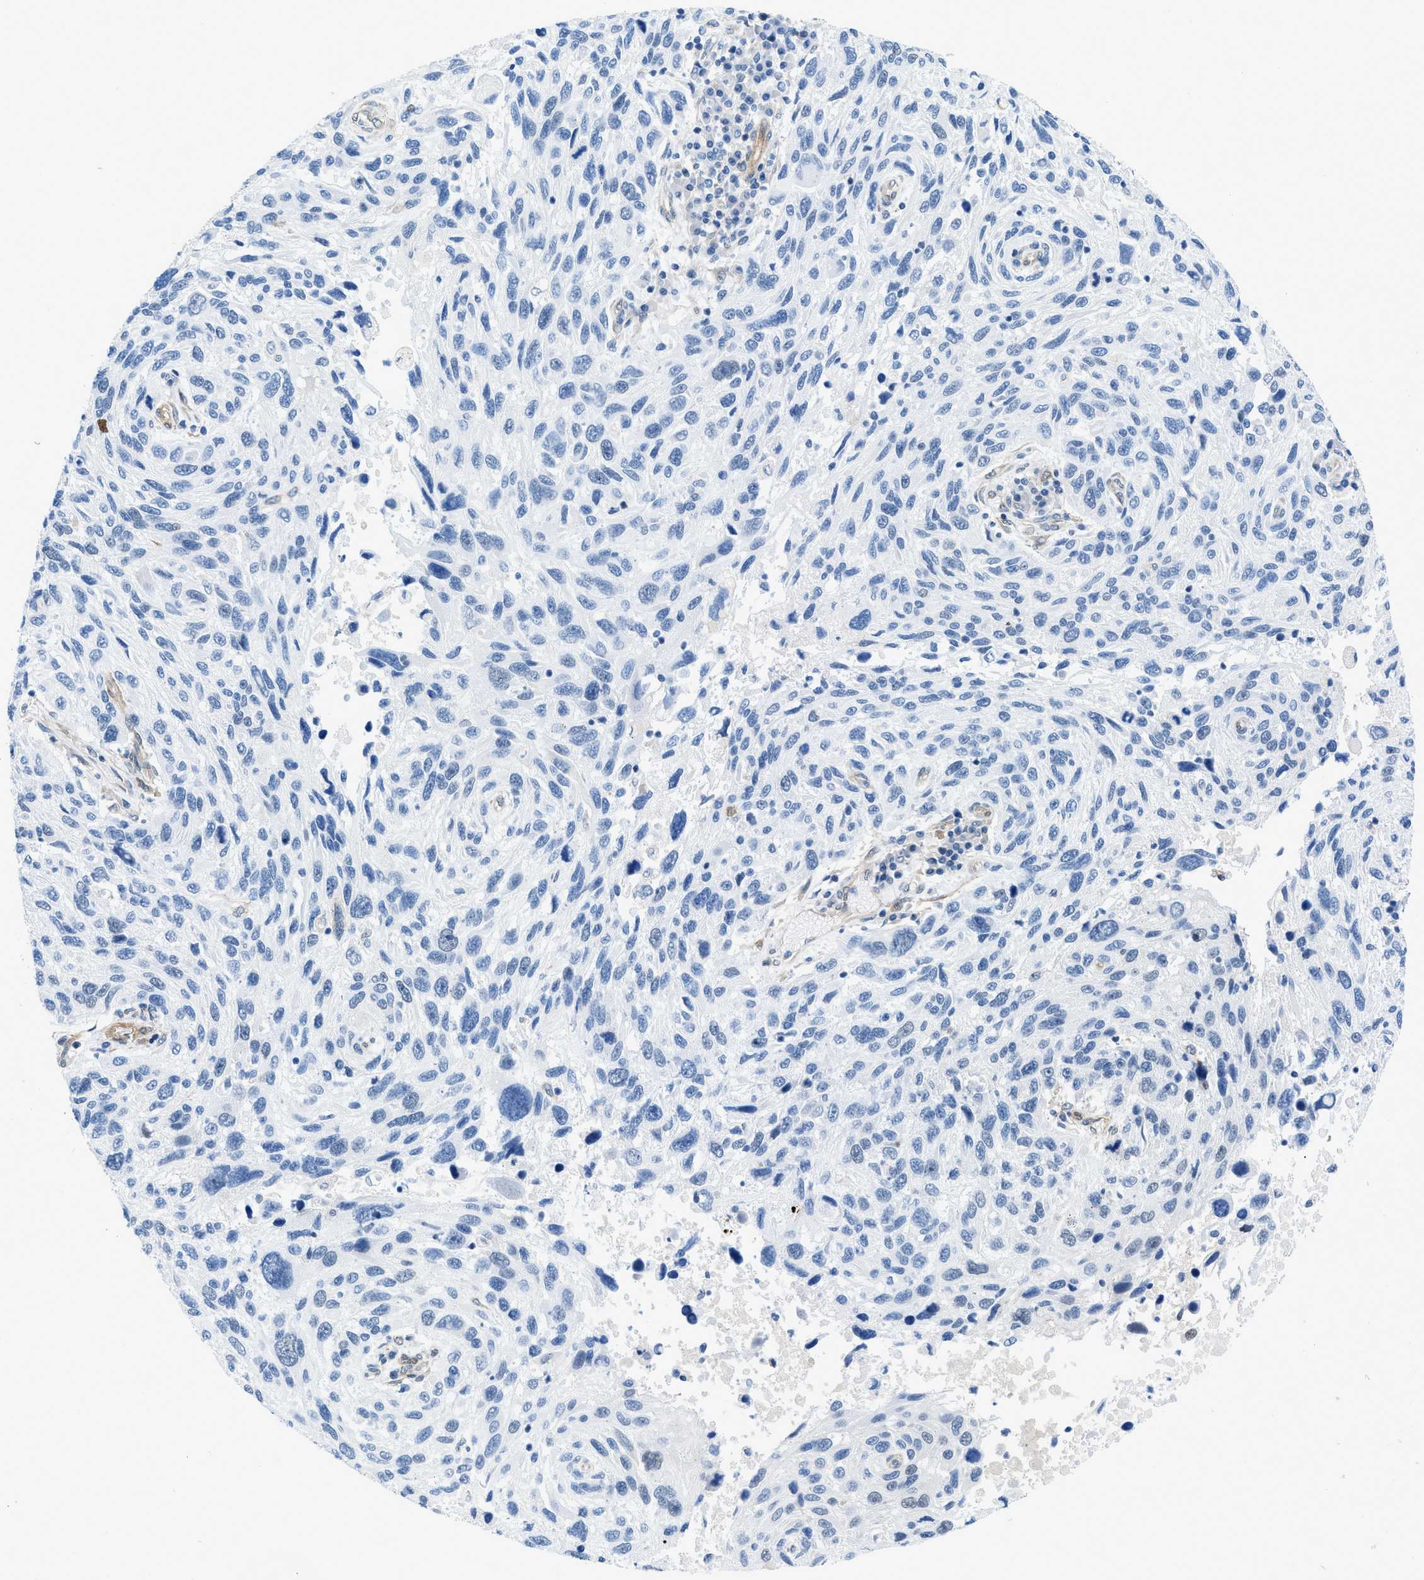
{"staining": {"intensity": "negative", "quantity": "none", "location": "none"}, "tissue": "melanoma", "cell_type": "Tumor cells", "image_type": "cancer", "snomed": [{"axis": "morphology", "description": "Malignant melanoma, NOS"}, {"axis": "topography", "description": "Skin"}], "caption": "There is no significant expression in tumor cells of melanoma.", "gene": "PDLIM5", "patient": {"sex": "male", "age": 53}}